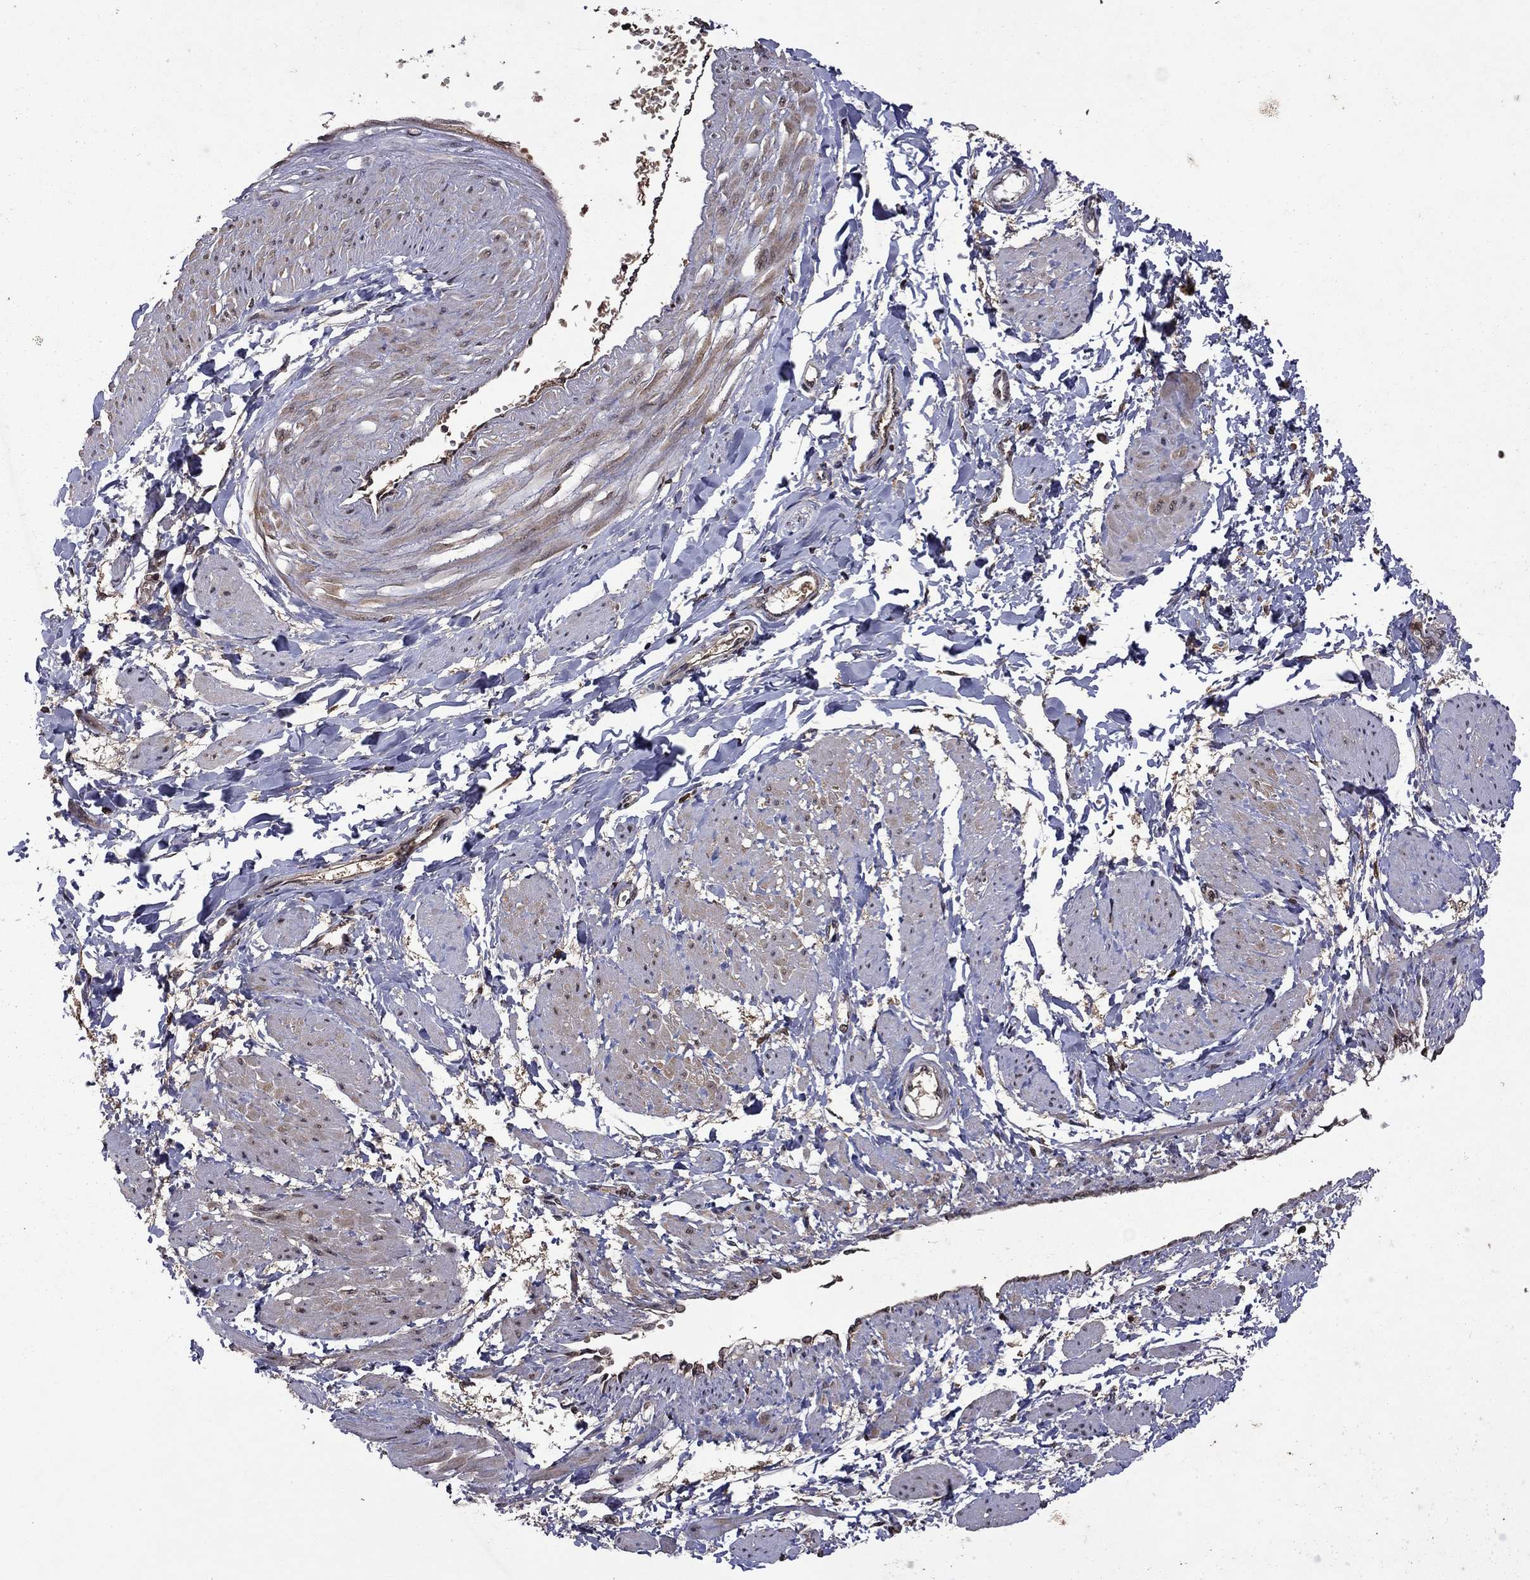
{"staining": {"intensity": "negative", "quantity": "none", "location": "none"}, "tissue": "smooth muscle", "cell_type": "Smooth muscle cells", "image_type": "normal", "snomed": [{"axis": "morphology", "description": "Normal tissue, NOS"}, {"axis": "topography", "description": "Smooth muscle"}, {"axis": "topography", "description": "Uterus"}], "caption": "This is an immunohistochemistry (IHC) photomicrograph of normal human smooth muscle. There is no positivity in smooth muscle cells.", "gene": "NLGN1", "patient": {"sex": "female", "age": 39}}